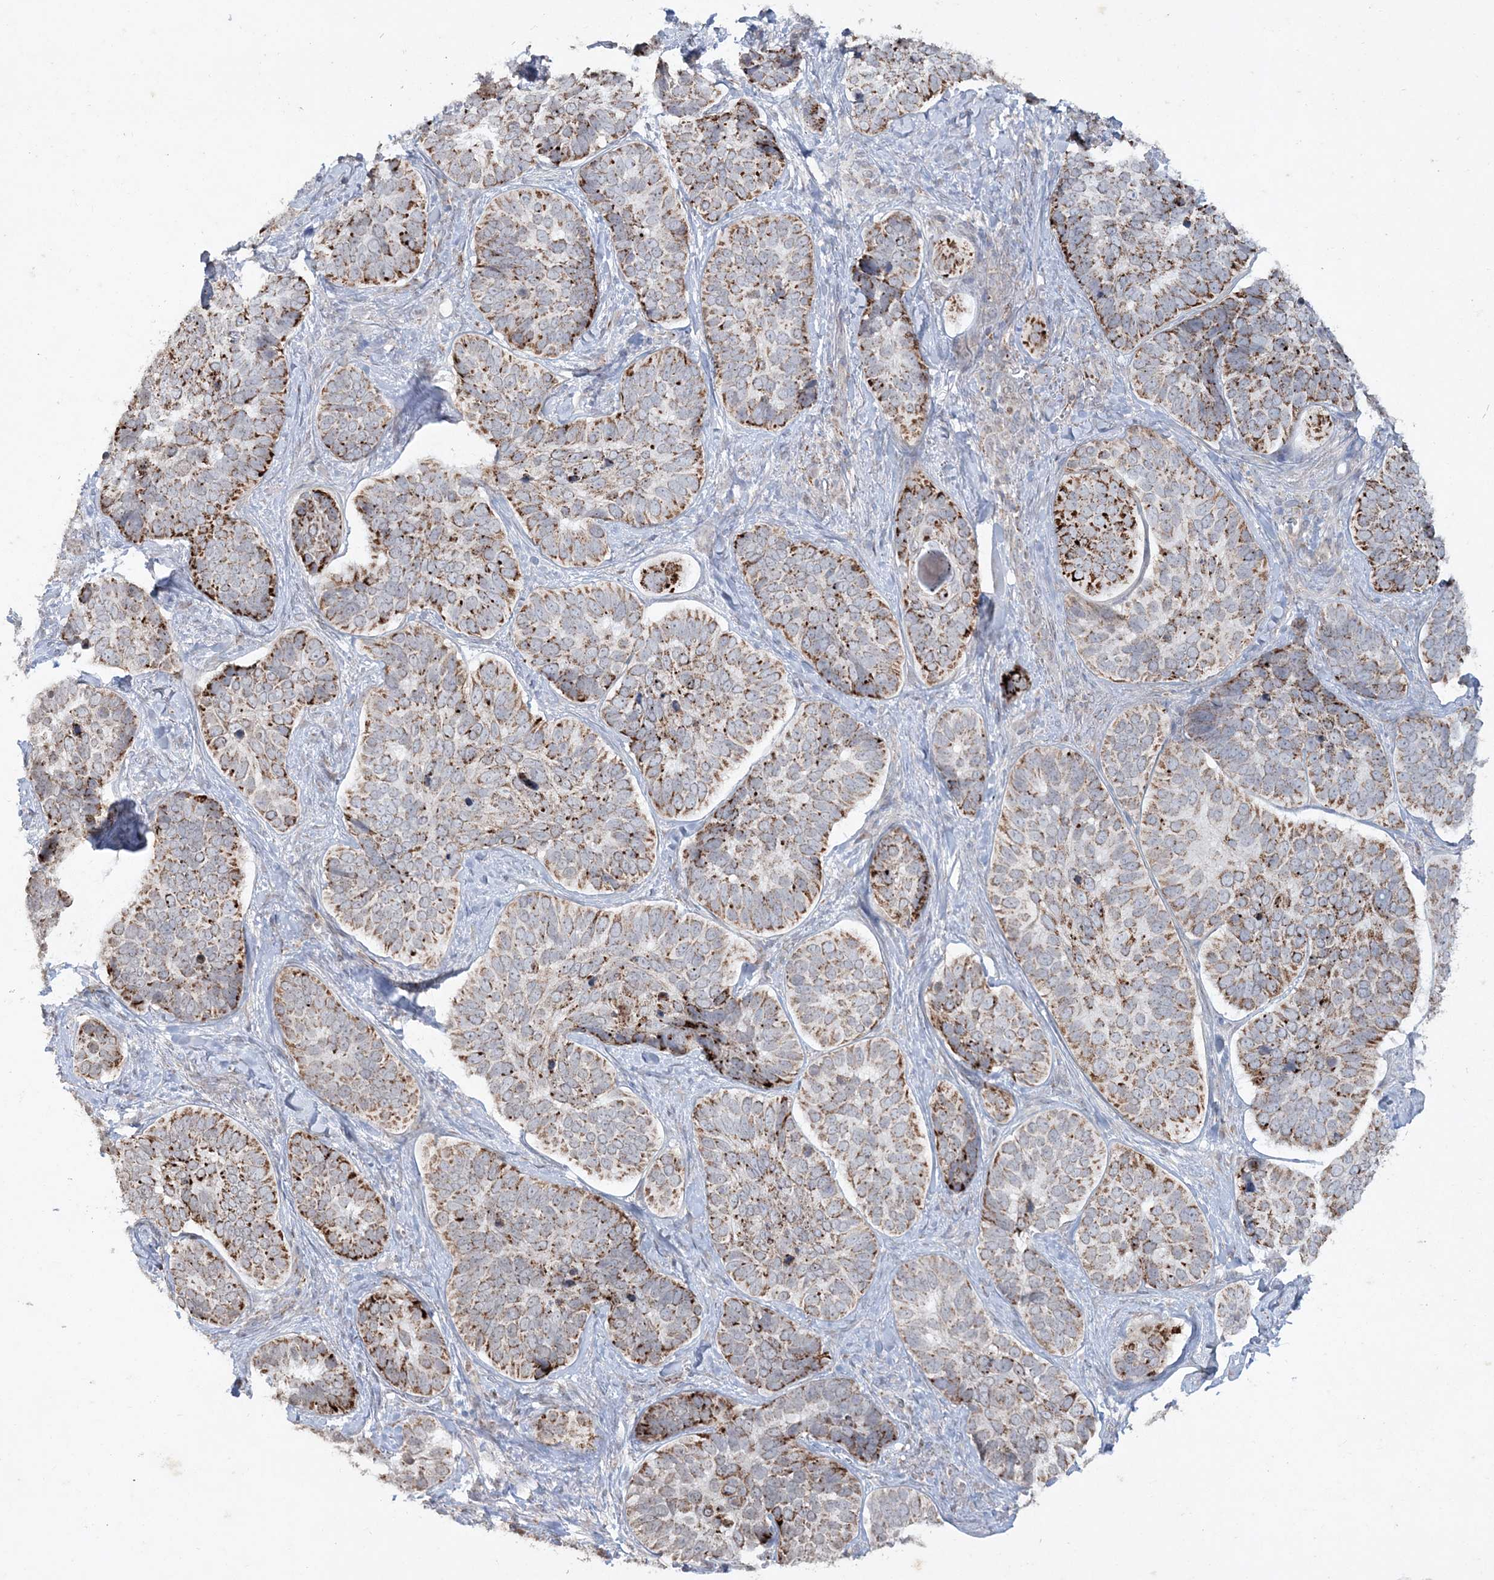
{"staining": {"intensity": "strong", "quantity": "25%-75%", "location": "cytoplasmic/membranous"}, "tissue": "skin cancer", "cell_type": "Tumor cells", "image_type": "cancer", "snomed": [{"axis": "morphology", "description": "Basal cell carcinoma"}, {"axis": "topography", "description": "Skin"}], "caption": "Skin cancer (basal cell carcinoma) was stained to show a protein in brown. There is high levels of strong cytoplasmic/membranous expression in about 25%-75% of tumor cells. (DAB (3,3'-diaminobenzidine) IHC with brightfield microscopy, high magnification).", "gene": "TTC7A", "patient": {"sex": "male", "age": 62}}